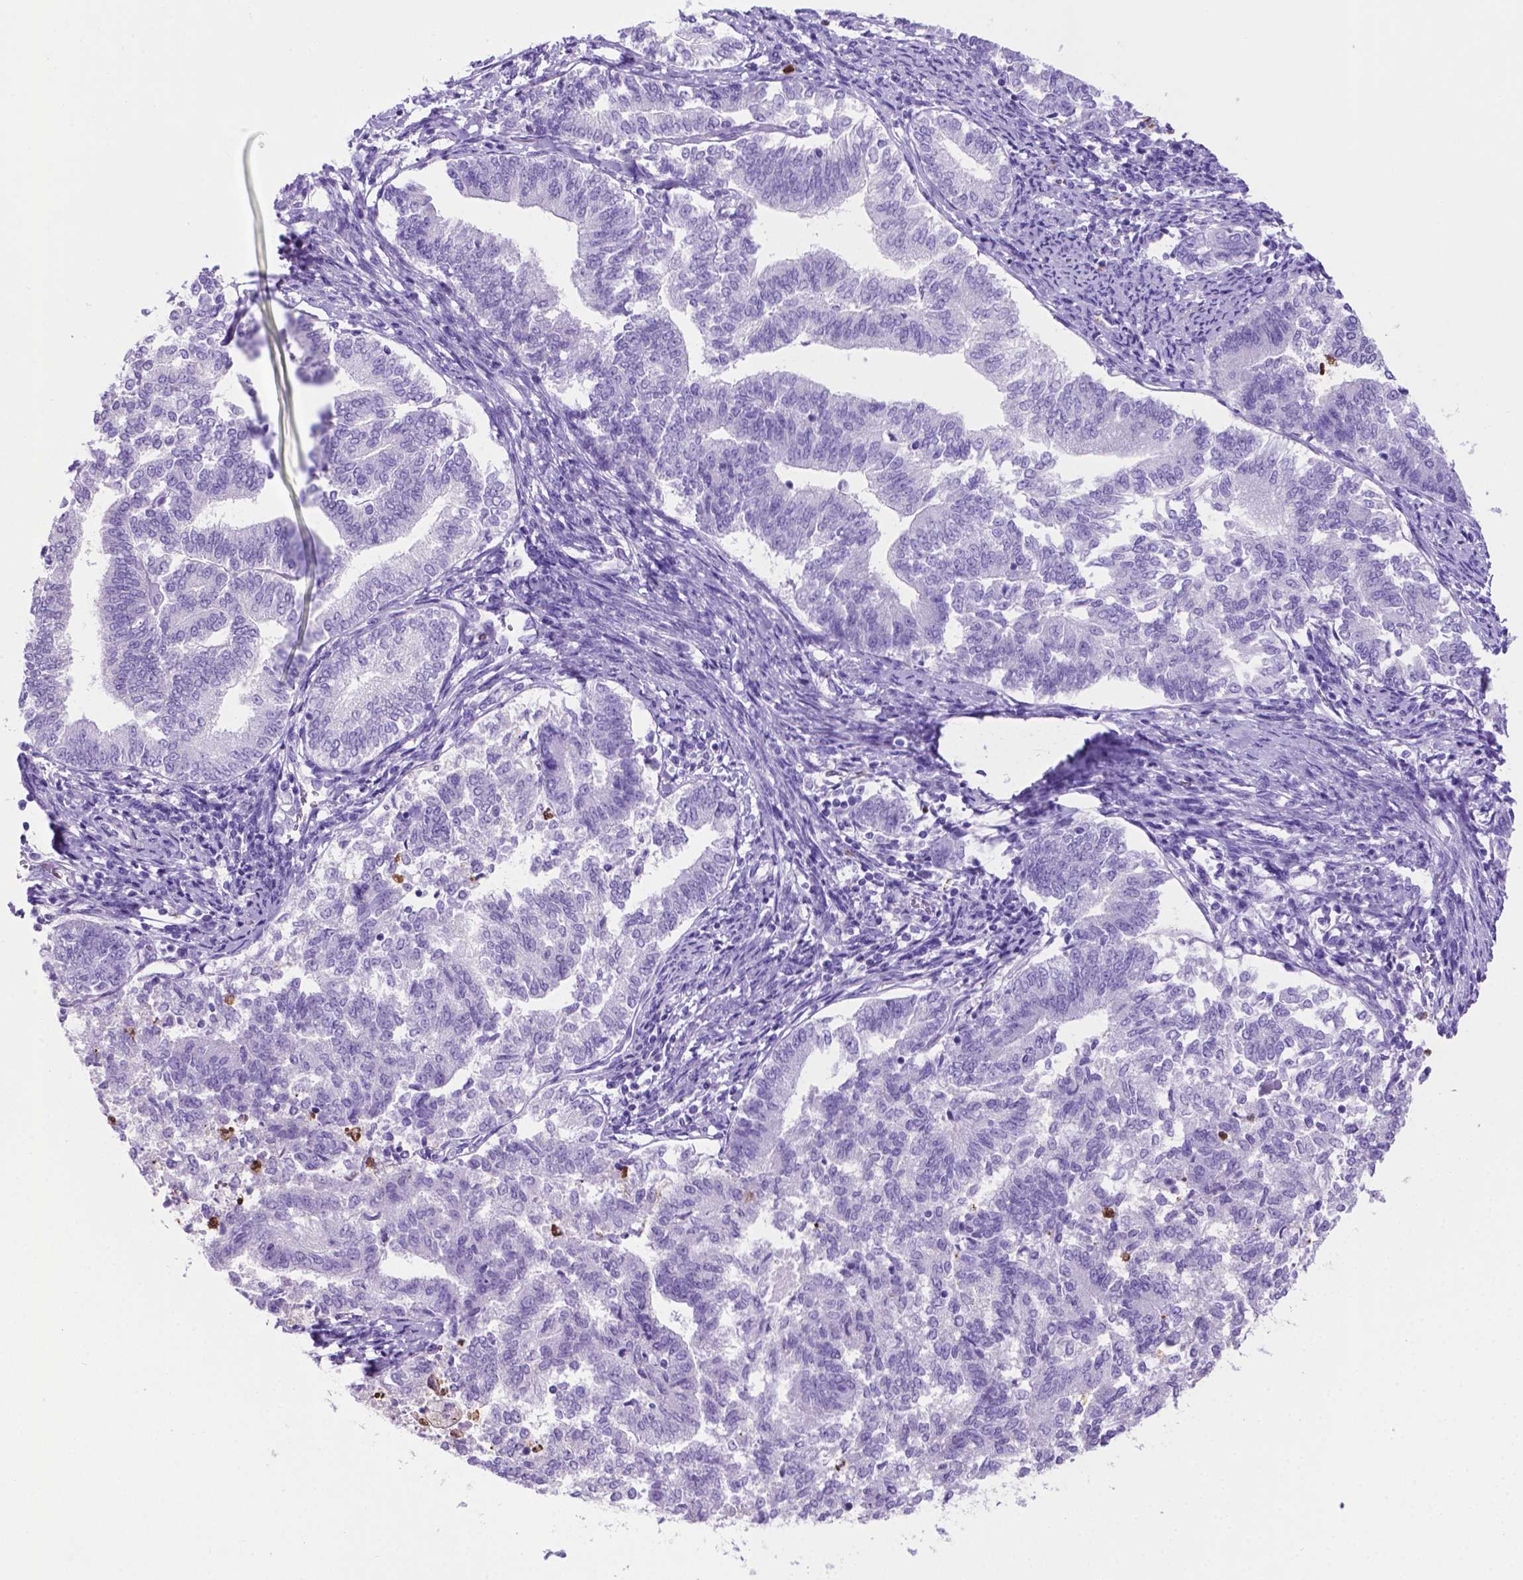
{"staining": {"intensity": "negative", "quantity": "none", "location": "none"}, "tissue": "endometrial cancer", "cell_type": "Tumor cells", "image_type": "cancer", "snomed": [{"axis": "morphology", "description": "Adenocarcinoma, NOS"}, {"axis": "topography", "description": "Endometrium"}], "caption": "Immunohistochemical staining of human endometrial cancer reveals no significant positivity in tumor cells.", "gene": "LZTR1", "patient": {"sex": "female", "age": 65}}